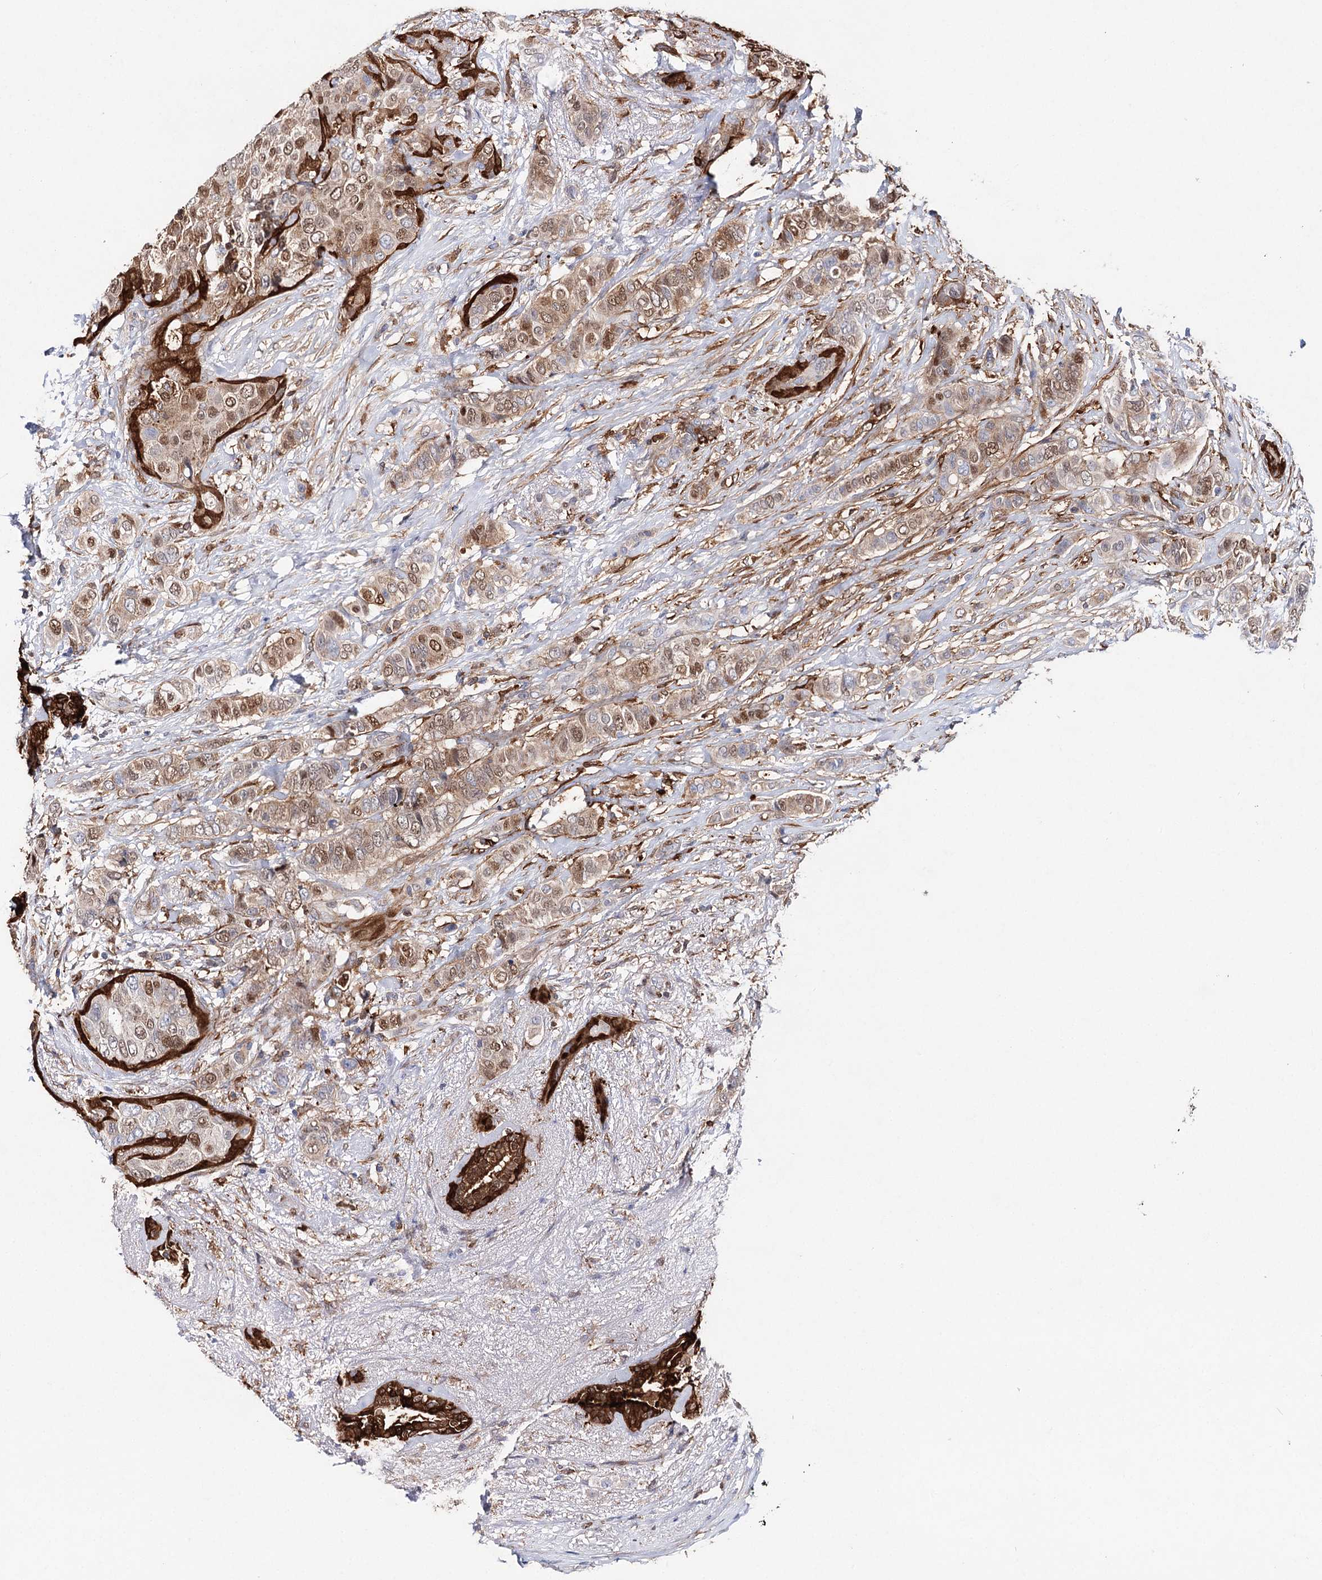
{"staining": {"intensity": "moderate", "quantity": "25%-75%", "location": "cytoplasmic/membranous,nuclear"}, "tissue": "breast cancer", "cell_type": "Tumor cells", "image_type": "cancer", "snomed": [{"axis": "morphology", "description": "Lobular carcinoma"}, {"axis": "topography", "description": "Breast"}], "caption": "IHC histopathology image of neoplastic tissue: human breast lobular carcinoma stained using immunohistochemistry (IHC) exhibits medium levels of moderate protein expression localized specifically in the cytoplasmic/membranous and nuclear of tumor cells, appearing as a cytoplasmic/membranous and nuclear brown color.", "gene": "CFAP46", "patient": {"sex": "female", "age": 51}}